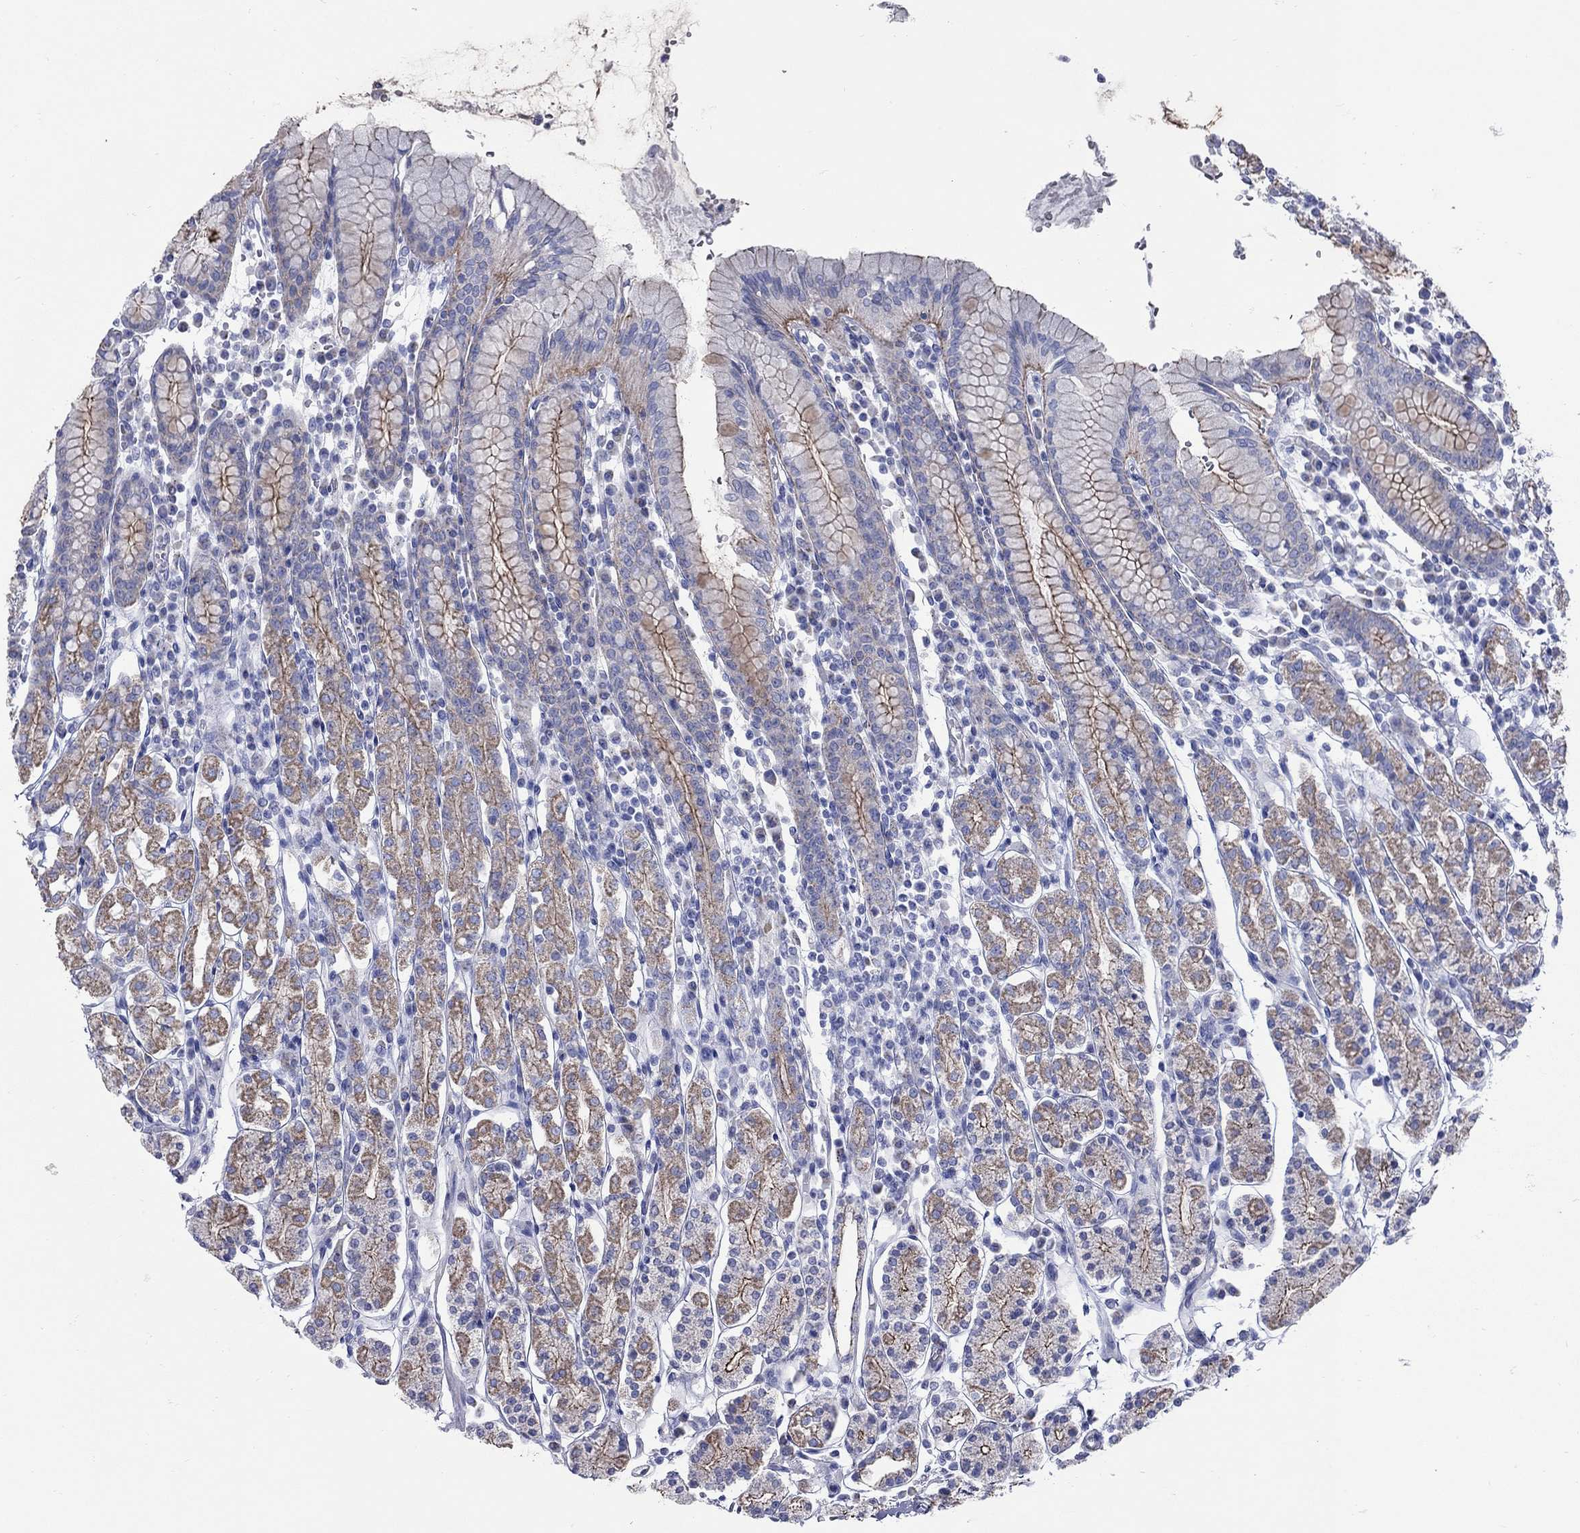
{"staining": {"intensity": "strong", "quantity": "25%-75%", "location": "cytoplasmic/membranous"}, "tissue": "stomach", "cell_type": "Glandular cells", "image_type": "normal", "snomed": [{"axis": "morphology", "description": "Normal tissue, NOS"}, {"axis": "topography", "description": "Stomach, upper"}, {"axis": "topography", "description": "Stomach"}], "caption": "Brown immunohistochemical staining in unremarkable stomach shows strong cytoplasmic/membranous staining in approximately 25%-75% of glandular cells. (DAB IHC with brightfield microscopy, high magnification).", "gene": "PDZD3", "patient": {"sex": "male", "age": 62}}